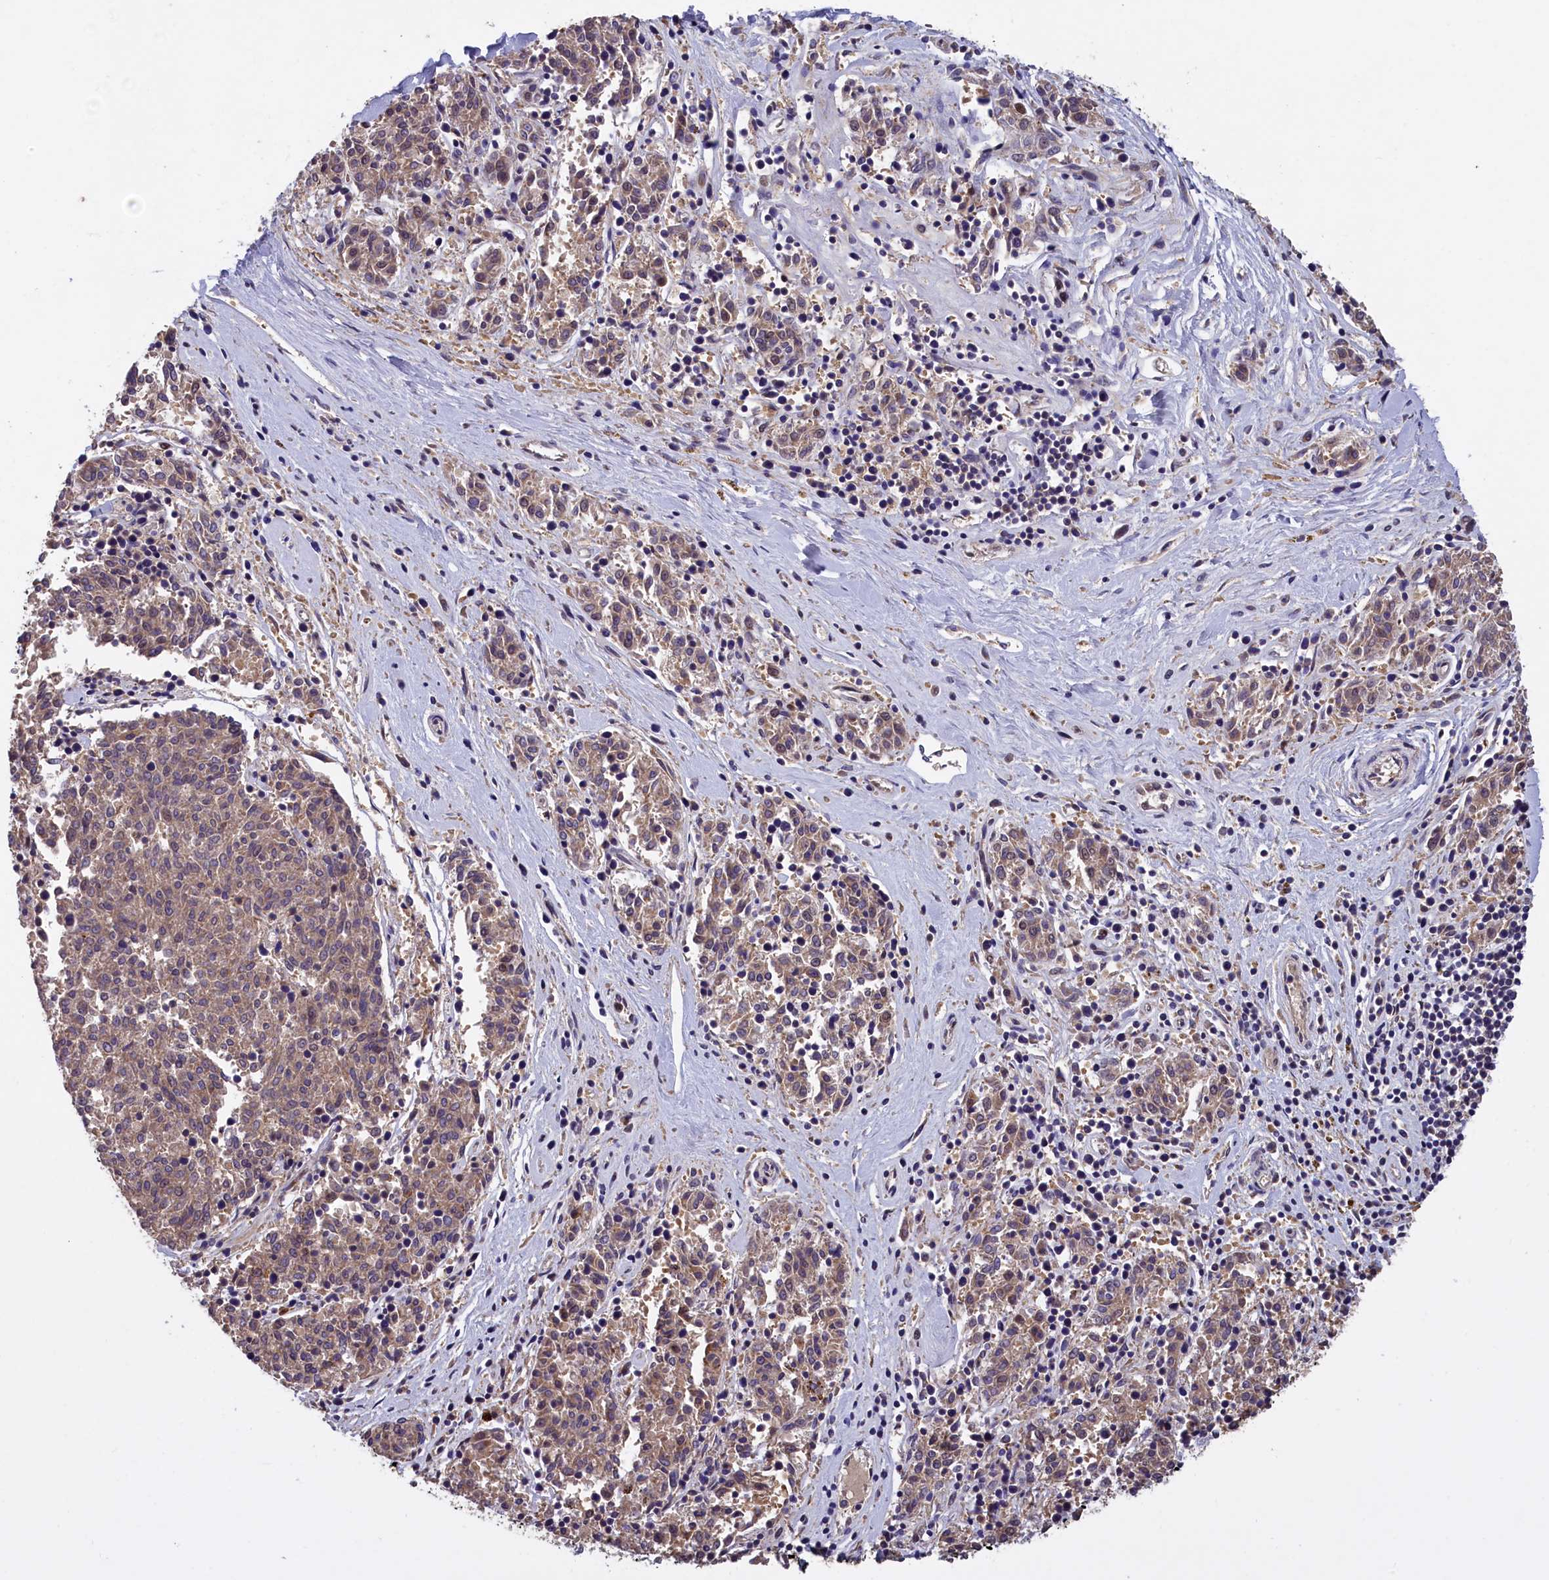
{"staining": {"intensity": "moderate", "quantity": ">75%", "location": "cytoplasmic/membranous"}, "tissue": "melanoma", "cell_type": "Tumor cells", "image_type": "cancer", "snomed": [{"axis": "morphology", "description": "Malignant melanoma, NOS"}, {"axis": "topography", "description": "Skin"}], "caption": "Immunohistochemical staining of melanoma exhibits moderate cytoplasmic/membranous protein staining in about >75% of tumor cells.", "gene": "NAIP", "patient": {"sex": "female", "age": 72}}